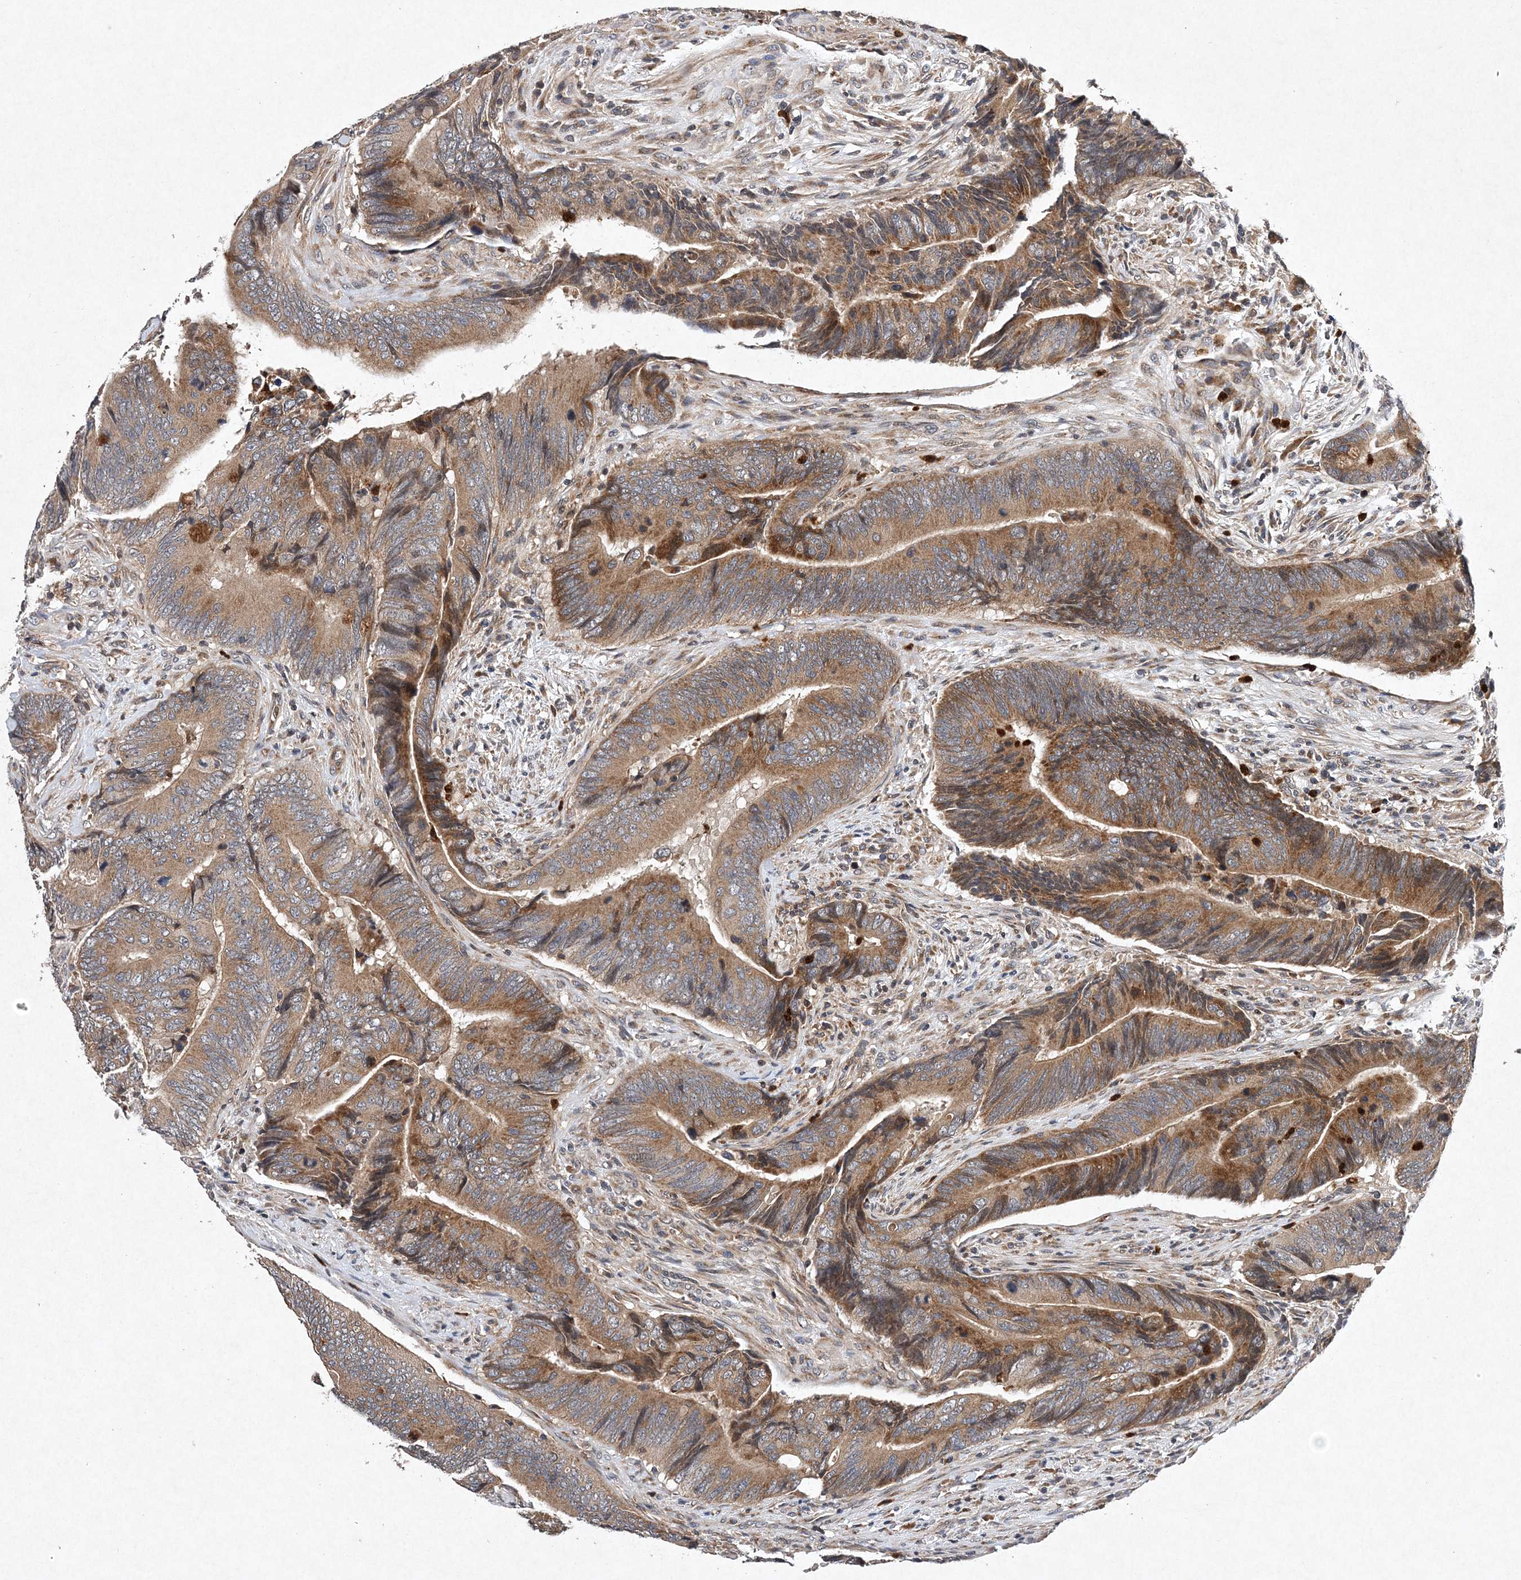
{"staining": {"intensity": "moderate", "quantity": ">75%", "location": "cytoplasmic/membranous"}, "tissue": "colorectal cancer", "cell_type": "Tumor cells", "image_type": "cancer", "snomed": [{"axis": "morphology", "description": "Normal tissue, NOS"}, {"axis": "morphology", "description": "Adenocarcinoma, NOS"}, {"axis": "topography", "description": "Colon"}], "caption": "Immunohistochemistry (IHC) histopathology image of neoplastic tissue: human adenocarcinoma (colorectal) stained using immunohistochemistry (IHC) reveals medium levels of moderate protein expression localized specifically in the cytoplasmic/membranous of tumor cells, appearing as a cytoplasmic/membranous brown color.", "gene": "PROSER1", "patient": {"sex": "male", "age": 56}}